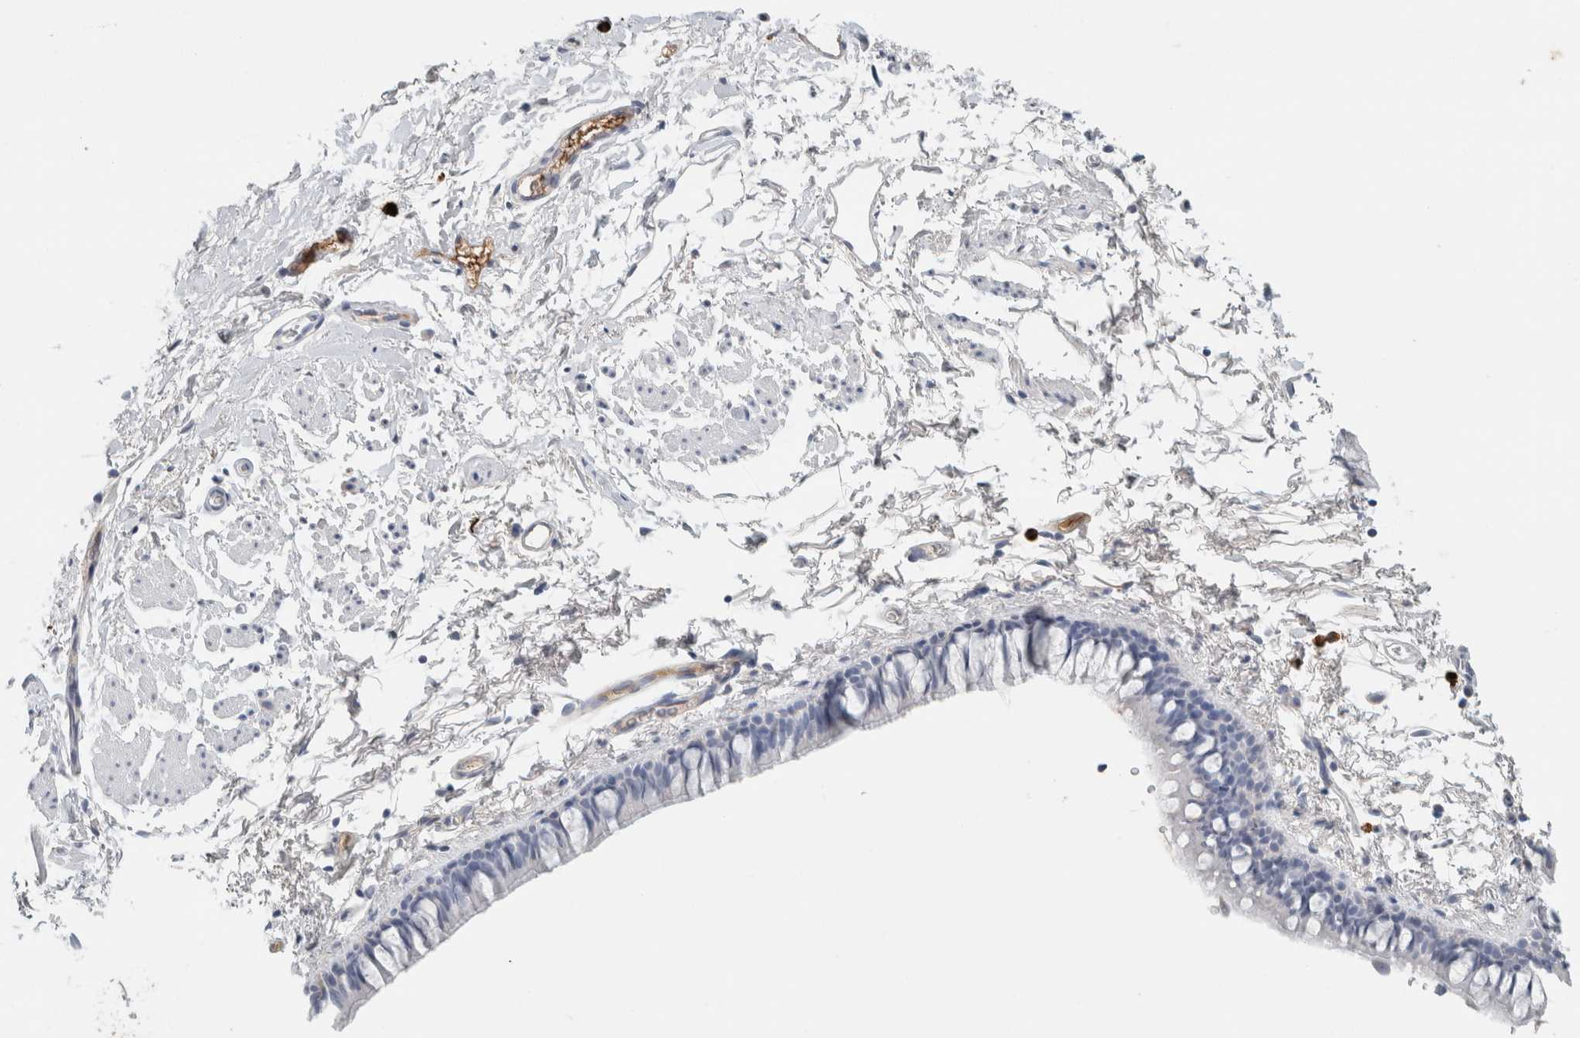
{"staining": {"intensity": "negative", "quantity": "none", "location": "none"}, "tissue": "bronchus", "cell_type": "Respiratory epithelial cells", "image_type": "normal", "snomed": [{"axis": "morphology", "description": "Normal tissue, NOS"}, {"axis": "topography", "description": "Cartilage tissue"}, {"axis": "topography", "description": "Bronchus"}, {"axis": "topography", "description": "Lung"}], "caption": "IHC histopathology image of normal bronchus: human bronchus stained with DAB shows no significant protein expression in respiratory epithelial cells. (DAB (3,3'-diaminobenzidine) IHC, high magnification).", "gene": "IL6", "patient": {"sex": "male", "age": 64}}